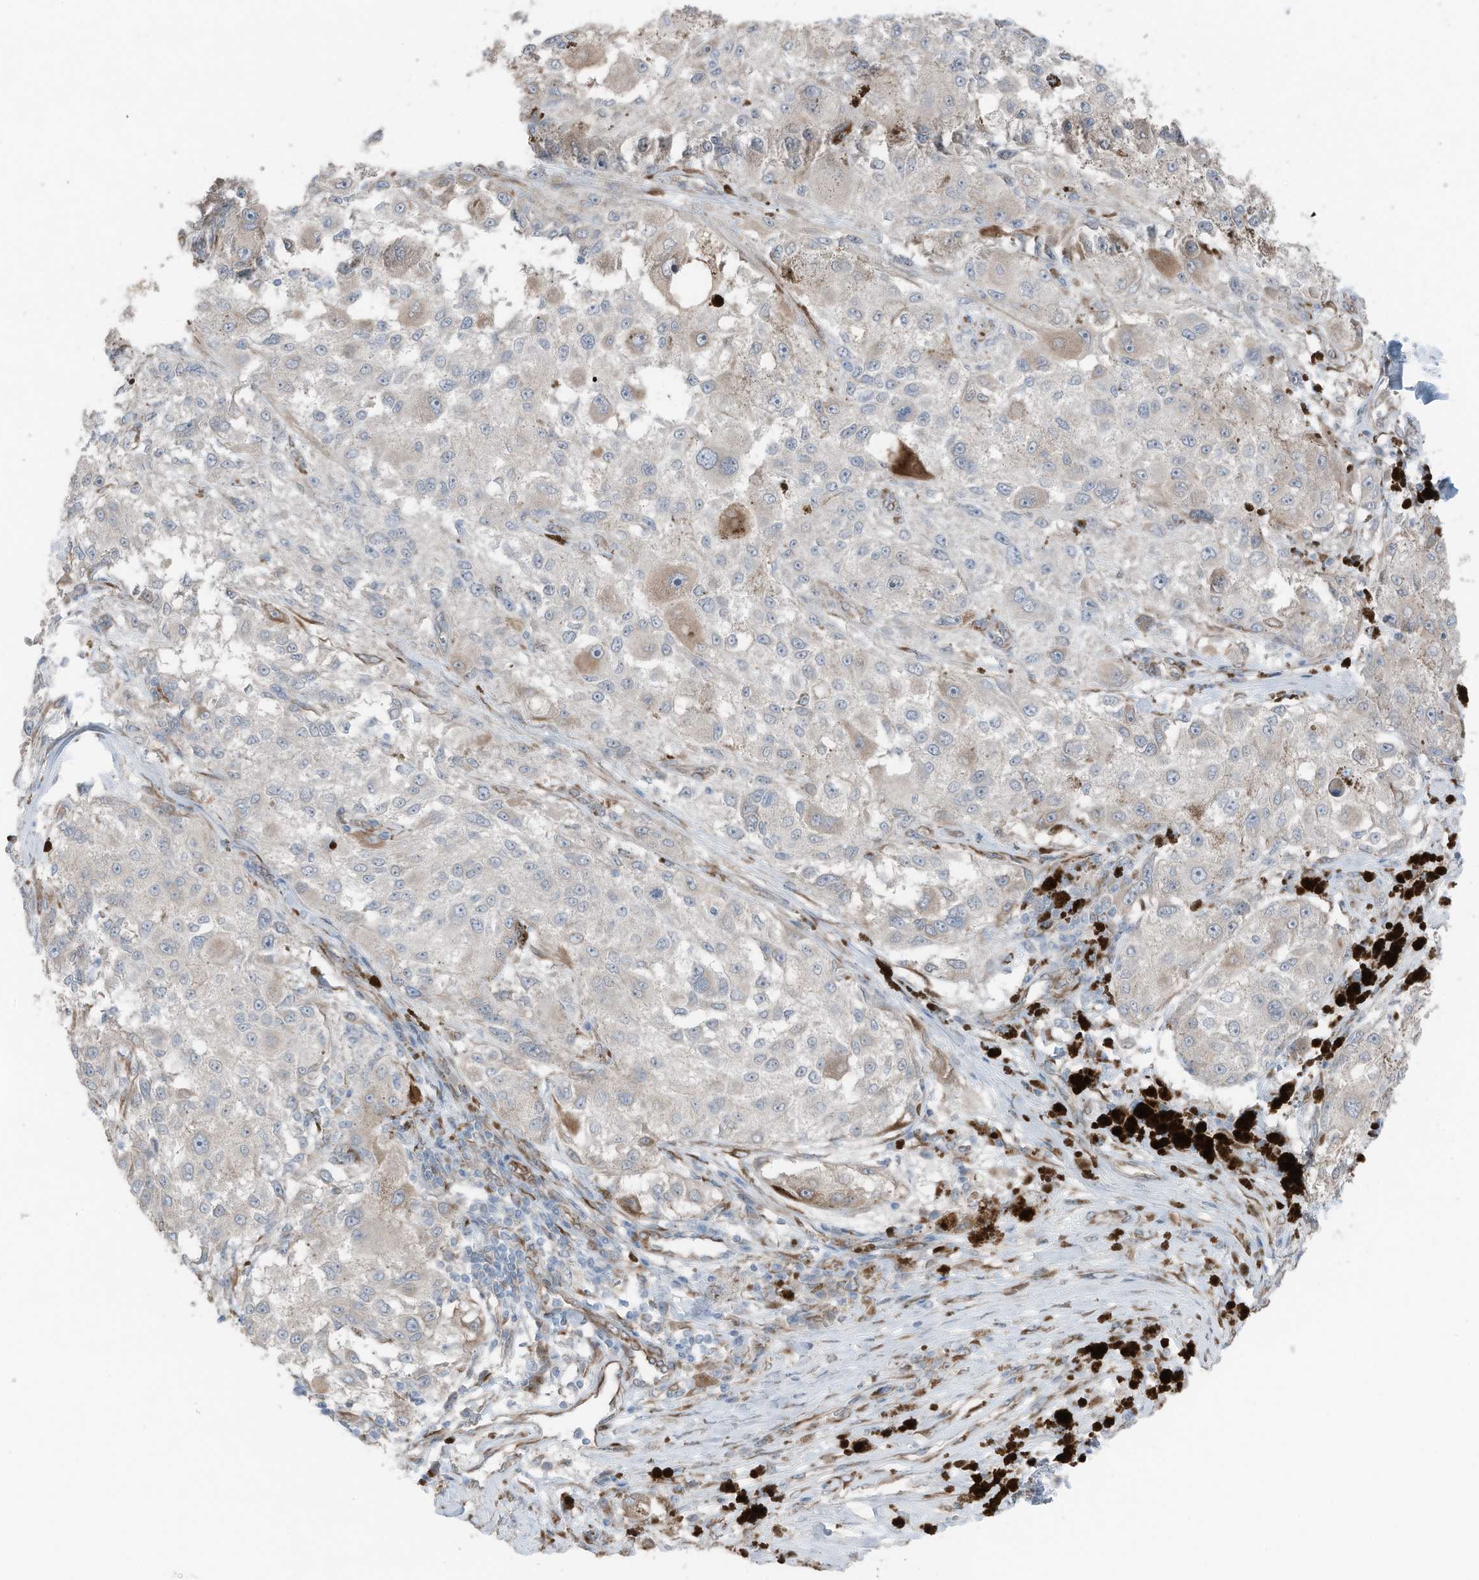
{"staining": {"intensity": "negative", "quantity": "none", "location": "none"}, "tissue": "melanoma", "cell_type": "Tumor cells", "image_type": "cancer", "snomed": [{"axis": "morphology", "description": "Necrosis, NOS"}, {"axis": "morphology", "description": "Malignant melanoma, NOS"}, {"axis": "topography", "description": "Skin"}], "caption": "A high-resolution photomicrograph shows immunohistochemistry (IHC) staining of melanoma, which displays no significant staining in tumor cells.", "gene": "ARHGEF33", "patient": {"sex": "female", "age": 87}}